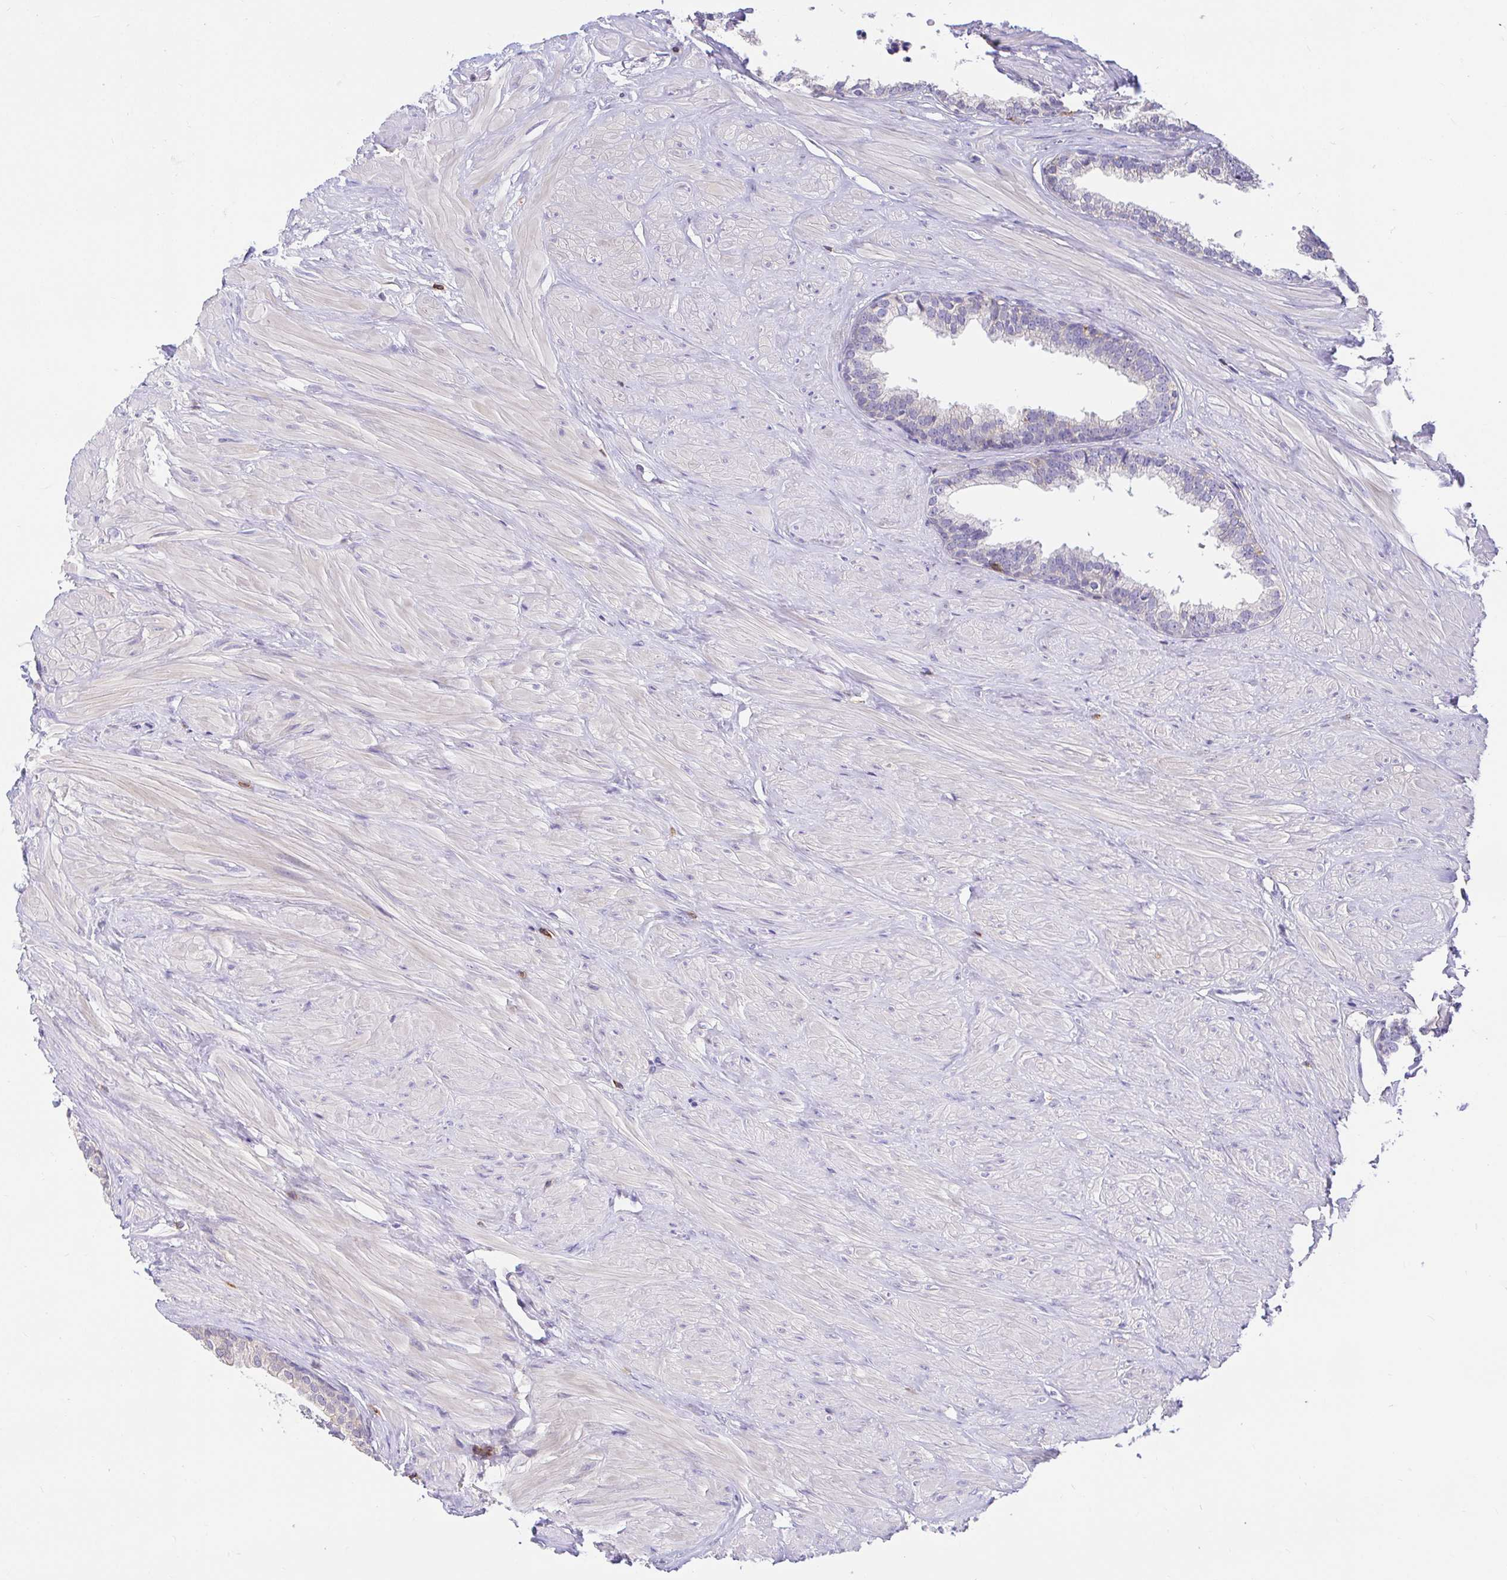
{"staining": {"intensity": "negative", "quantity": "none", "location": "none"}, "tissue": "prostate", "cell_type": "Glandular cells", "image_type": "normal", "snomed": [{"axis": "morphology", "description": "Normal tissue, NOS"}, {"axis": "topography", "description": "Prostate"}, {"axis": "topography", "description": "Peripheral nerve tissue"}], "caption": "A high-resolution histopathology image shows immunohistochemistry staining of unremarkable prostate, which demonstrates no significant staining in glandular cells.", "gene": "SKAP1", "patient": {"sex": "male", "age": 55}}